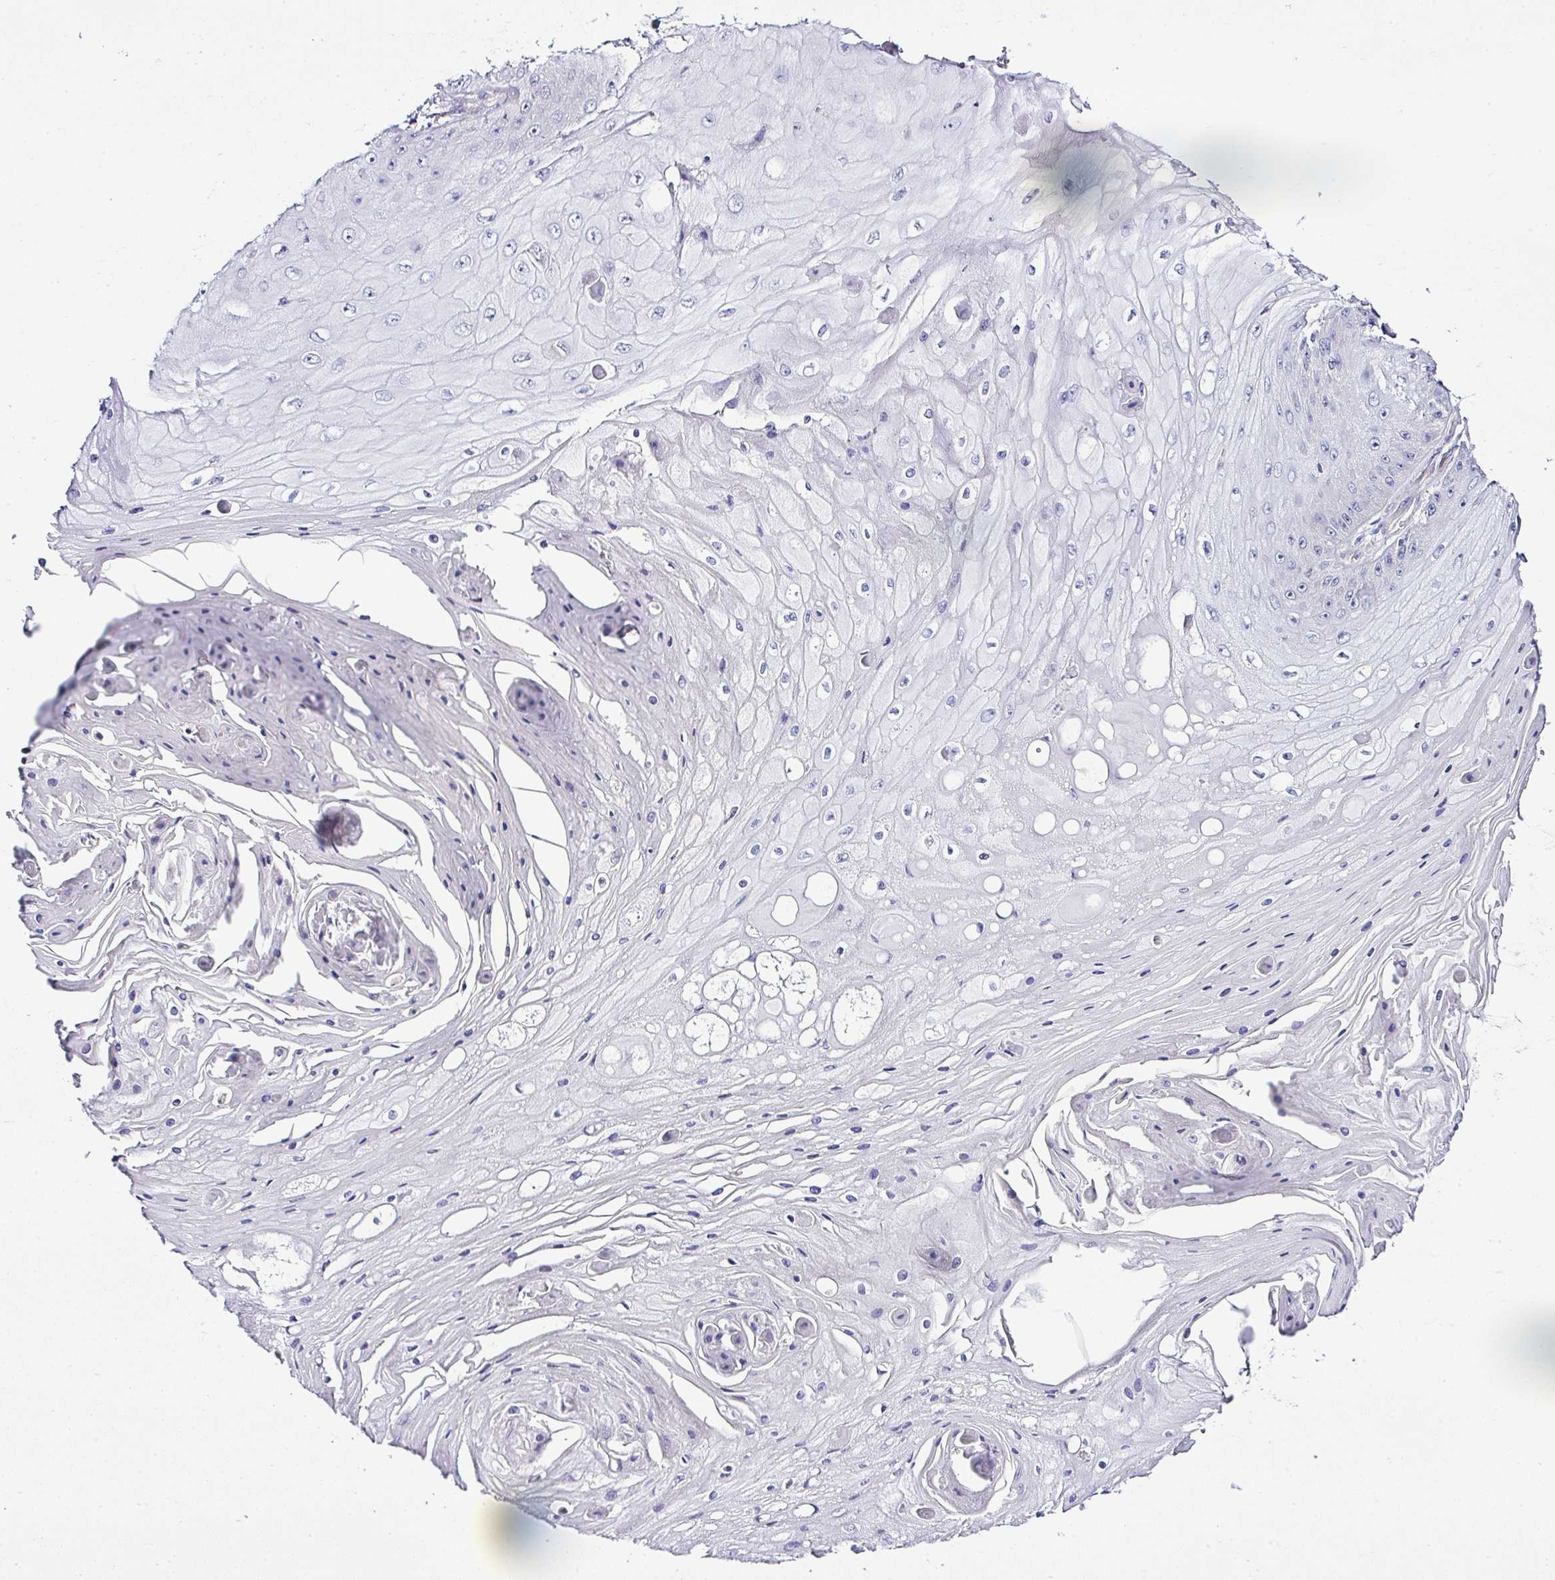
{"staining": {"intensity": "negative", "quantity": "none", "location": "none"}, "tissue": "skin cancer", "cell_type": "Tumor cells", "image_type": "cancer", "snomed": [{"axis": "morphology", "description": "Squamous cell carcinoma, NOS"}, {"axis": "topography", "description": "Skin"}], "caption": "Skin squamous cell carcinoma was stained to show a protein in brown. There is no significant expression in tumor cells.", "gene": "OR4P4", "patient": {"sex": "male", "age": 70}}